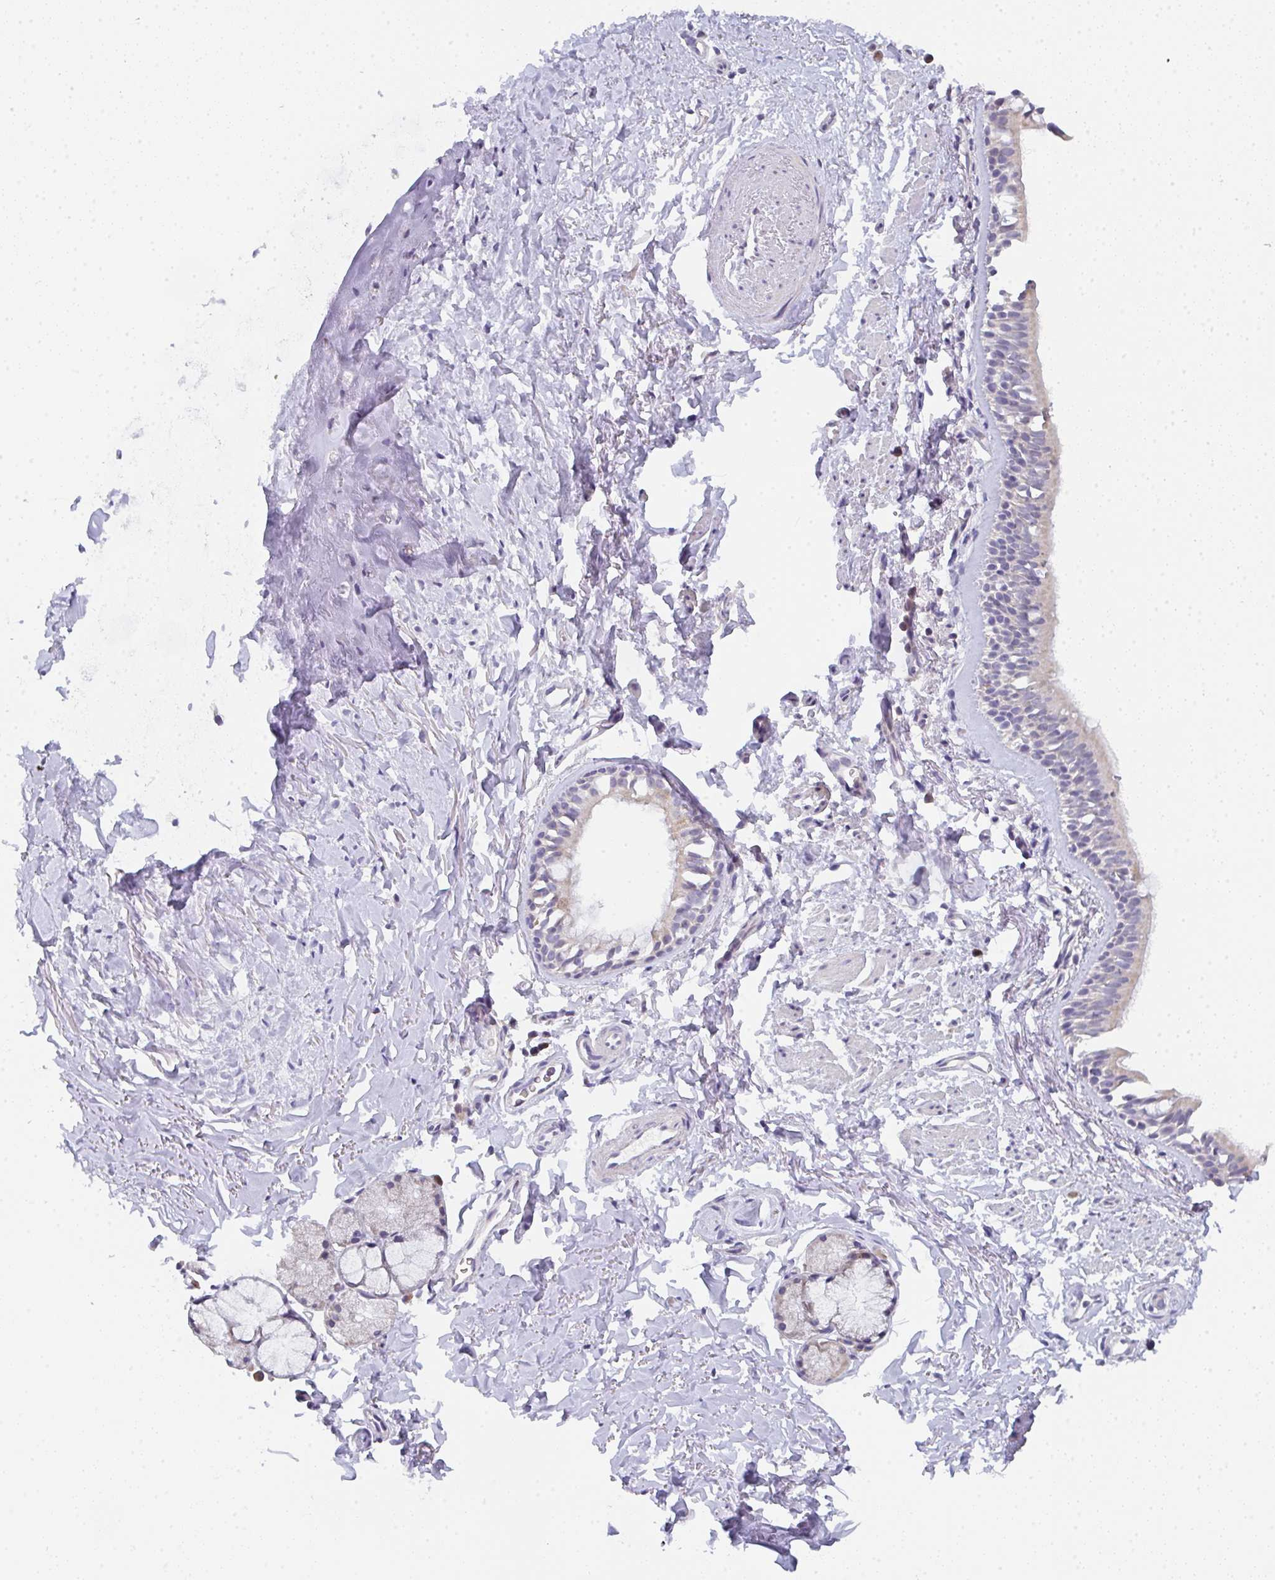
{"staining": {"intensity": "negative", "quantity": "none", "location": "none"}, "tissue": "bronchus", "cell_type": "Respiratory epithelial cells", "image_type": "normal", "snomed": [{"axis": "morphology", "description": "Normal tissue, NOS"}, {"axis": "topography", "description": "Lymph node"}, {"axis": "topography", "description": "Cartilage tissue"}, {"axis": "topography", "description": "Bronchus"}], "caption": "This is an immunohistochemistry (IHC) image of benign bronchus. There is no staining in respiratory epithelial cells.", "gene": "CACNA1S", "patient": {"sex": "female", "age": 70}}